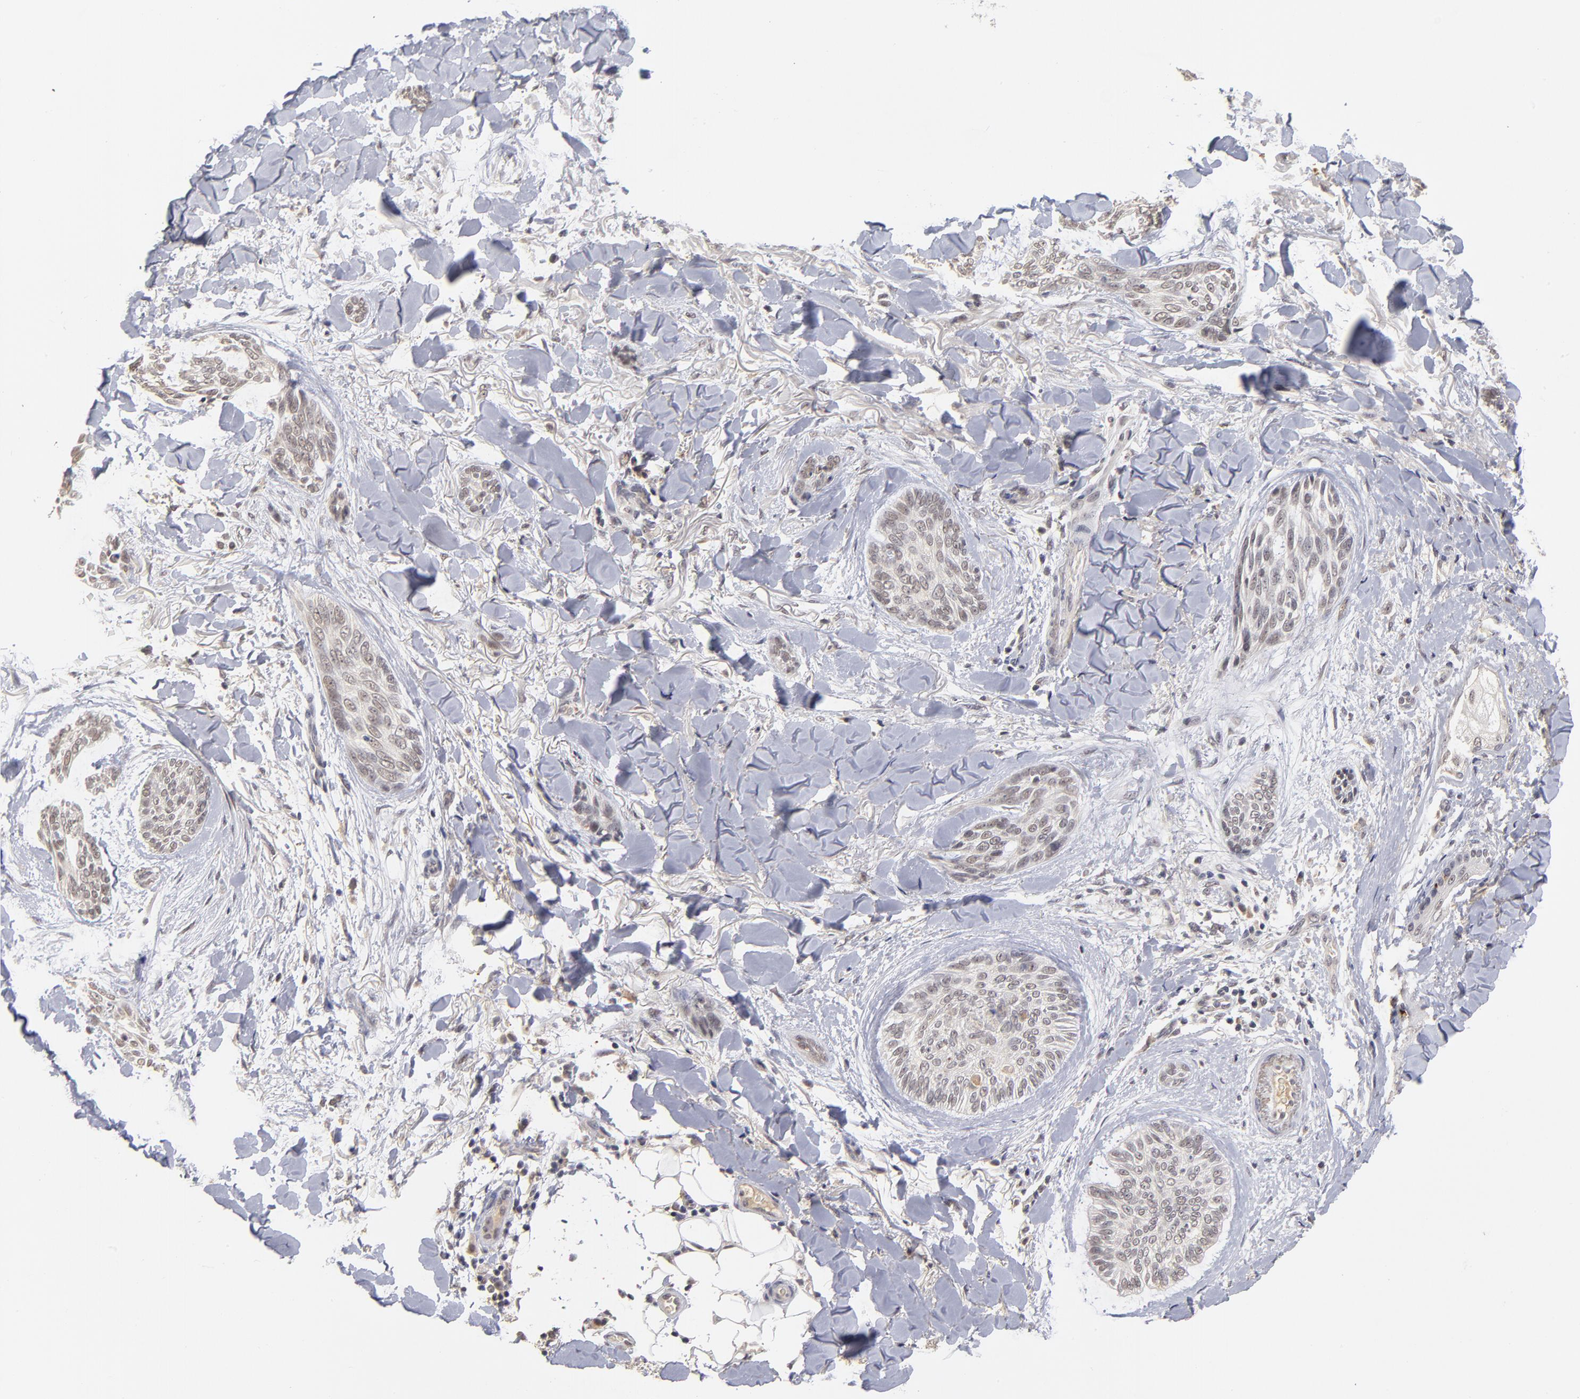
{"staining": {"intensity": "weak", "quantity": "<25%", "location": "nuclear"}, "tissue": "skin cancer", "cell_type": "Tumor cells", "image_type": "cancer", "snomed": [{"axis": "morphology", "description": "Normal tissue, NOS"}, {"axis": "morphology", "description": "Basal cell carcinoma"}, {"axis": "topography", "description": "Skin"}], "caption": "Tumor cells show no significant protein staining in skin cancer.", "gene": "WSB1", "patient": {"sex": "female", "age": 71}}